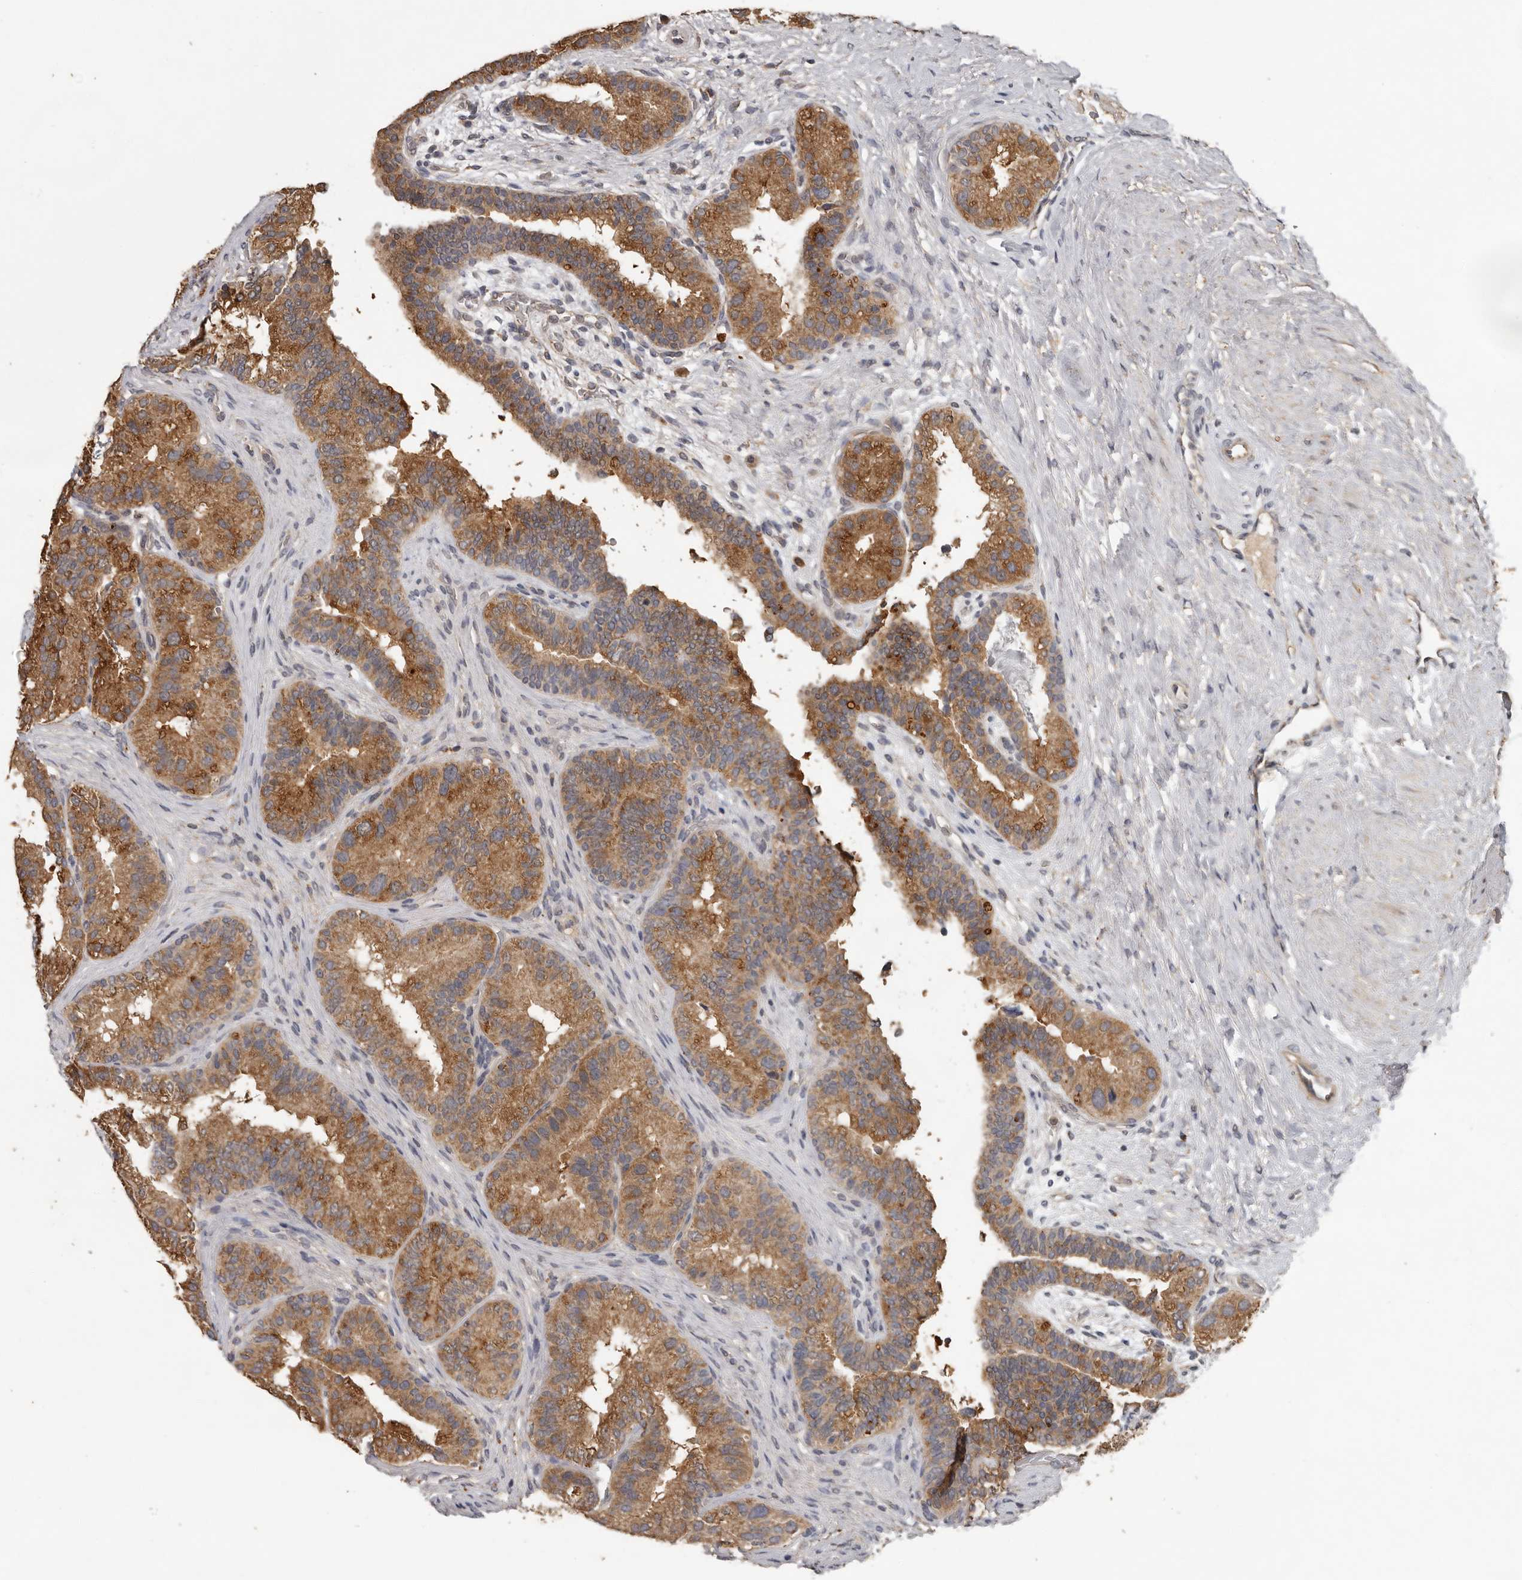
{"staining": {"intensity": "moderate", "quantity": ">75%", "location": "cytoplasmic/membranous"}, "tissue": "prostate cancer", "cell_type": "Tumor cells", "image_type": "cancer", "snomed": [{"axis": "morphology", "description": "Adenocarcinoma, High grade"}, {"axis": "topography", "description": "Prostate"}], "caption": "About >75% of tumor cells in prostate cancer (high-grade adenocarcinoma) display moderate cytoplasmic/membranous protein expression as visualized by brown immunohistochemical staining.", "gene": "MTF1", "patient": {"sex": "male", "age": 56}}